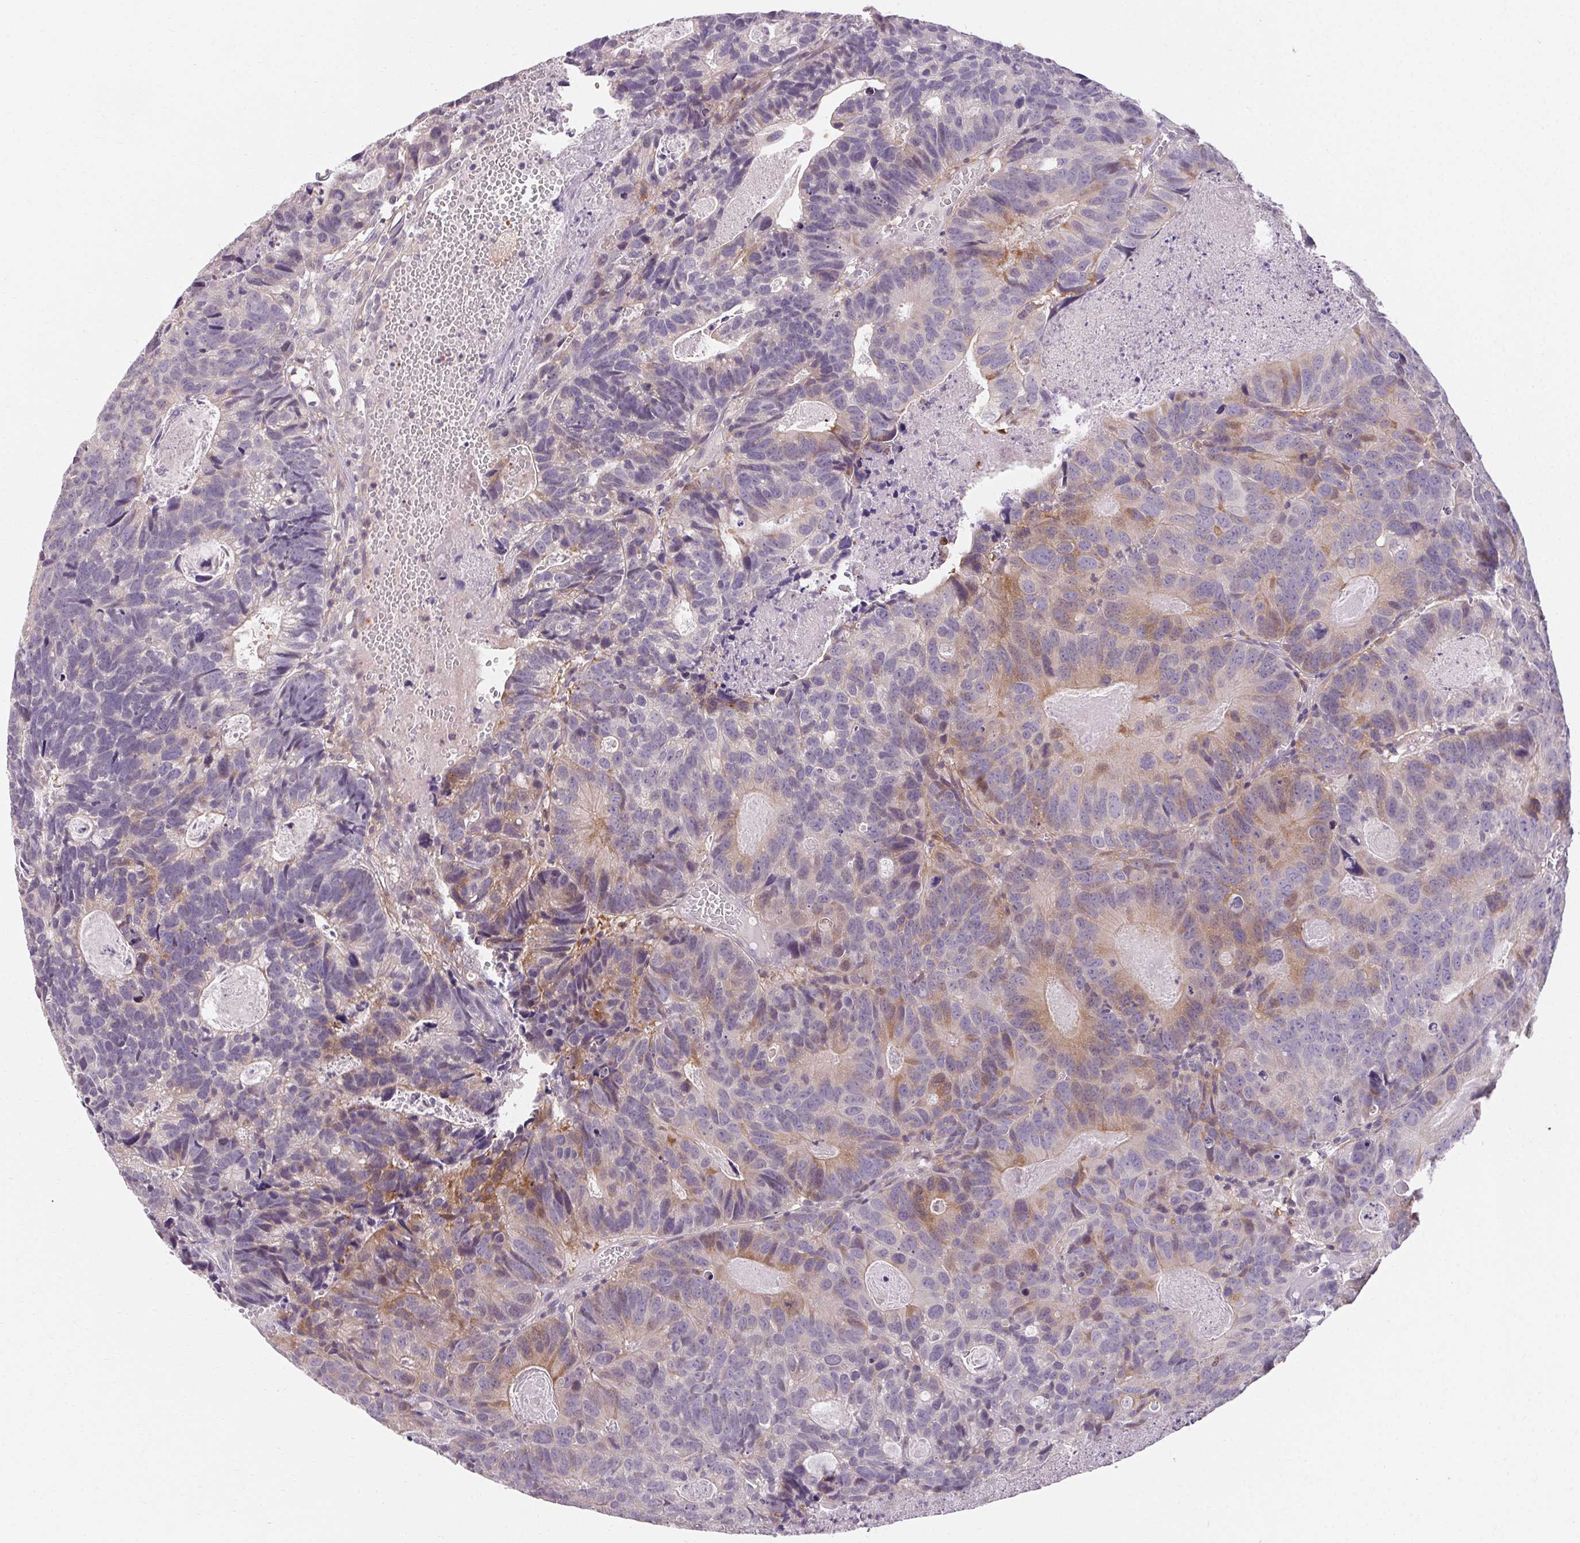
{"staining": {"intensity": "moderate", "quantity": "<25%", "location": "cytoplasmic/membranous"}, "tissue": "head and neck cancer", "cell_type": "Tumor cells", "image_type": "cancer", "snomed": [{"axis": "morphology", "description": "Adenocarcinoma, NOS"}, {"axis": "topography", "description": "Head-Neck"}], "caption": "Protein analysis of adenocarcinoma (head and neck) tissue exhibits moderate cytoplasmic/membranous expression in approximately <25% of tumor cells.", "gene": "TMEM52B", "patient": {"sex": "male", "age": 62}}